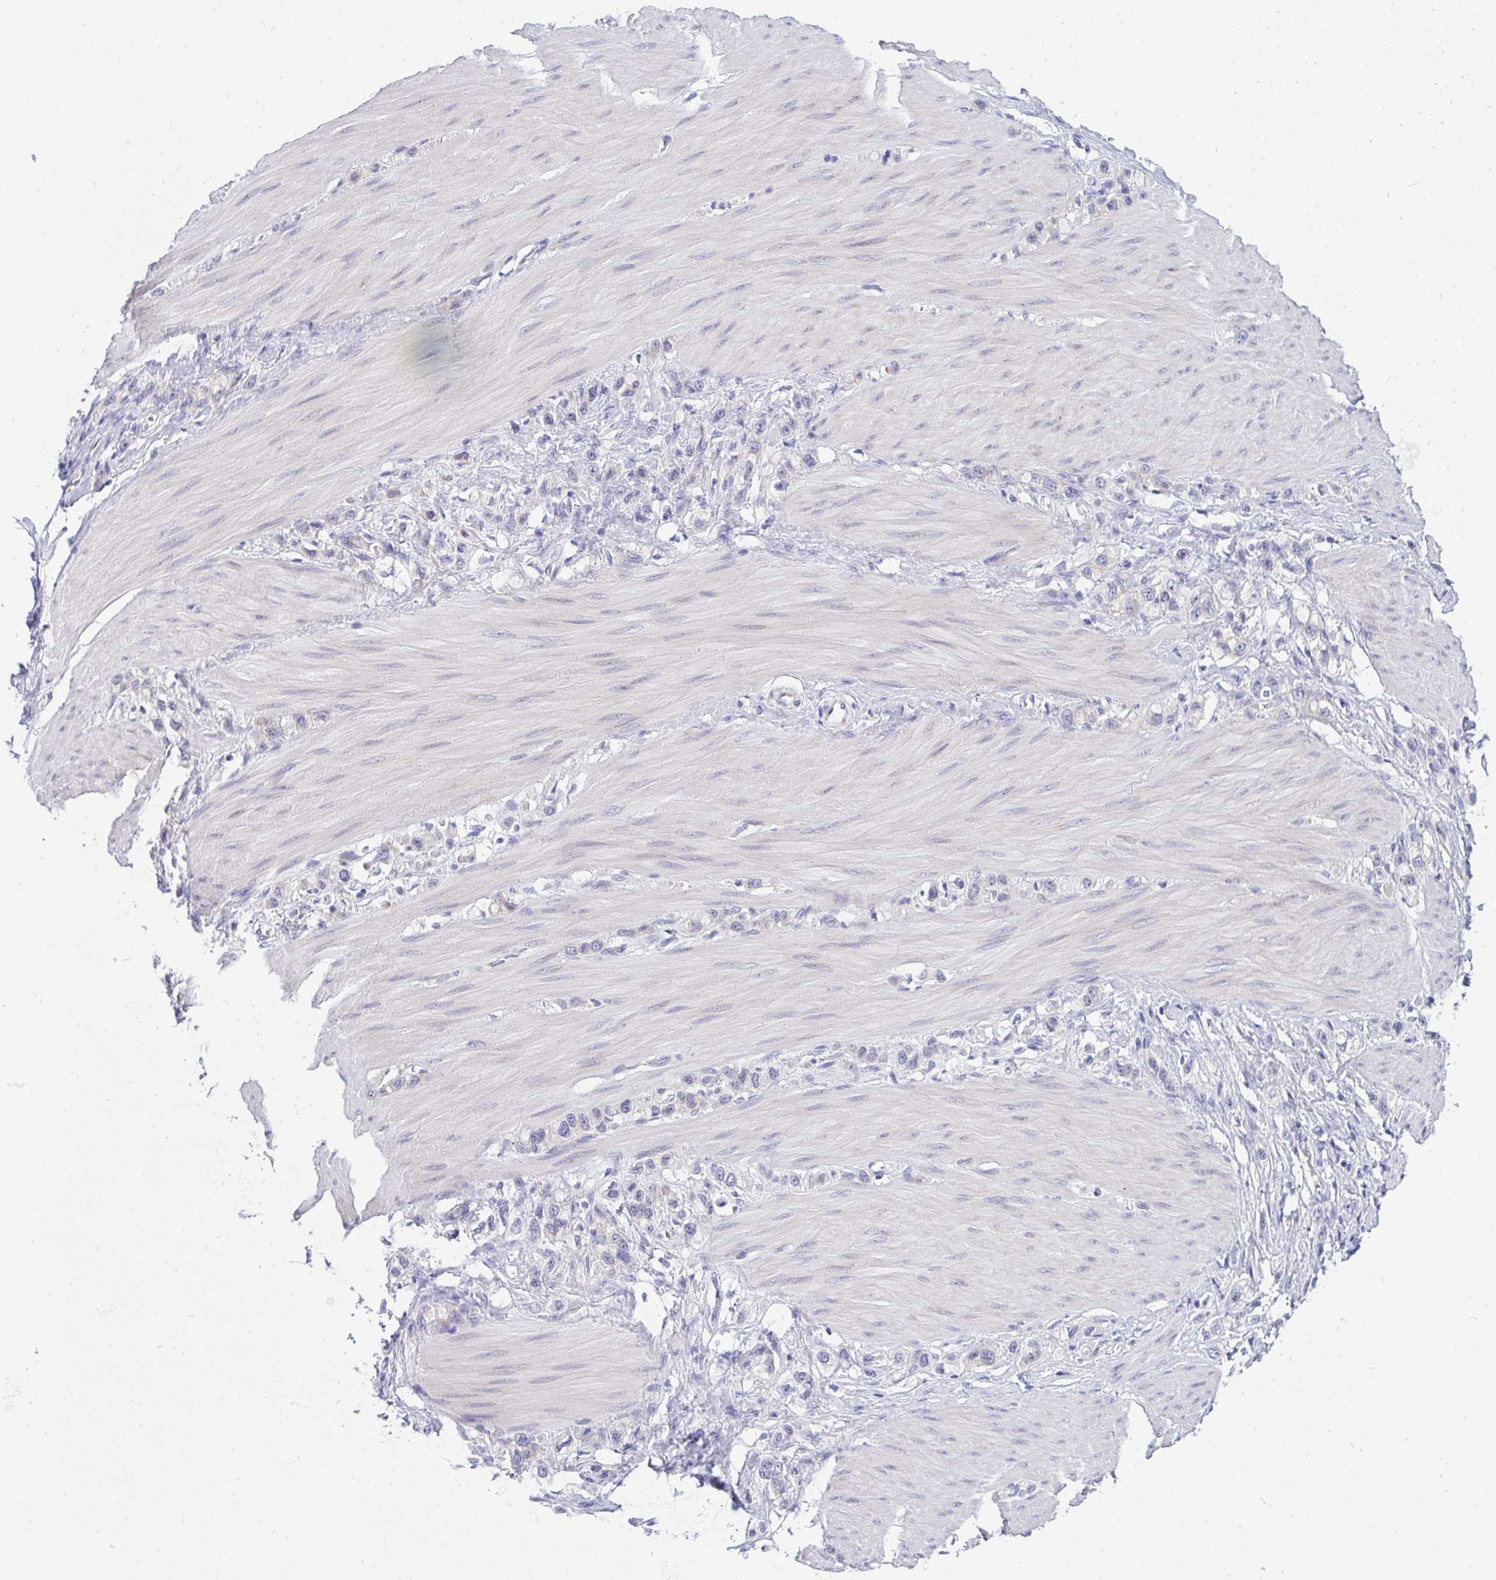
{"staining": {"intensity": "negative", "quantity": "none", "location": "none"}, "tissue": "stomach cancer", "cell_type": "Tumor cells", "image_type": "cancer", "snomed": [{"axis": "morphology", "description": "Adenocarcinoma, NOS"}, {"axis": "topography", "description": "Stomach"}], "caption": "Tumor cells show no significant protein expression in stomach cancer (adenocarcinoma).", "gene": "VGLL3", "patient": {"sex": "female", "age": 65}}